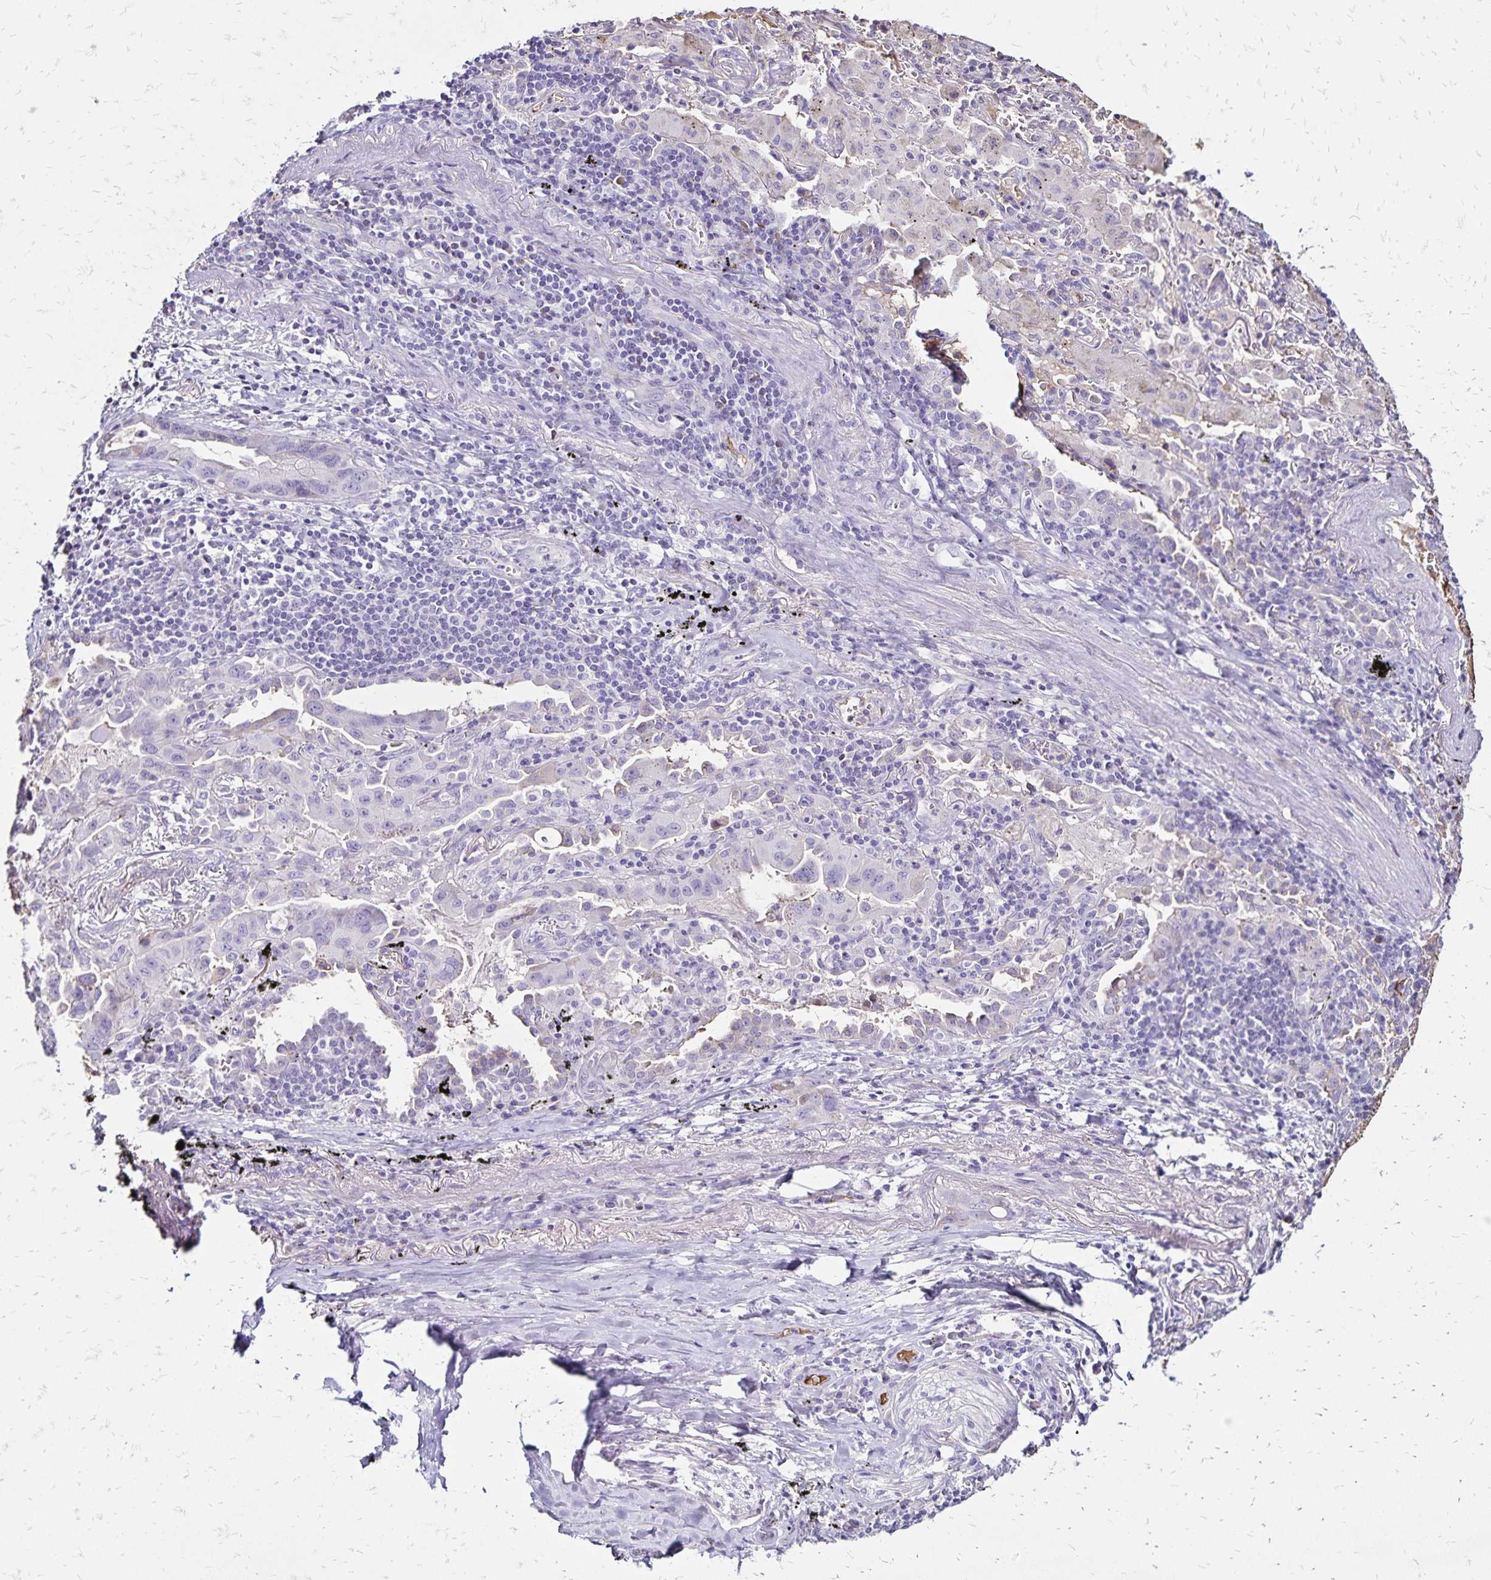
{"staining": {"intensity": "negative", "quantity": "none", "location": "none"}, "tissue": "lung cancer", "cell_type": "Tumor cells", "image_type": "cancer", "snomed": [{"axis": "morphology", "description": "Adenocarcinoma, NOS"}, {"axis": "topography", "description": "Lung"}], "caption": "Lung cancer (adenocarcinoma) was stained to show a protein in brown. There is no significant positivity in tumor cells.", "gene": "KISS1", "patient": {"sex": "male", "age": 65}}